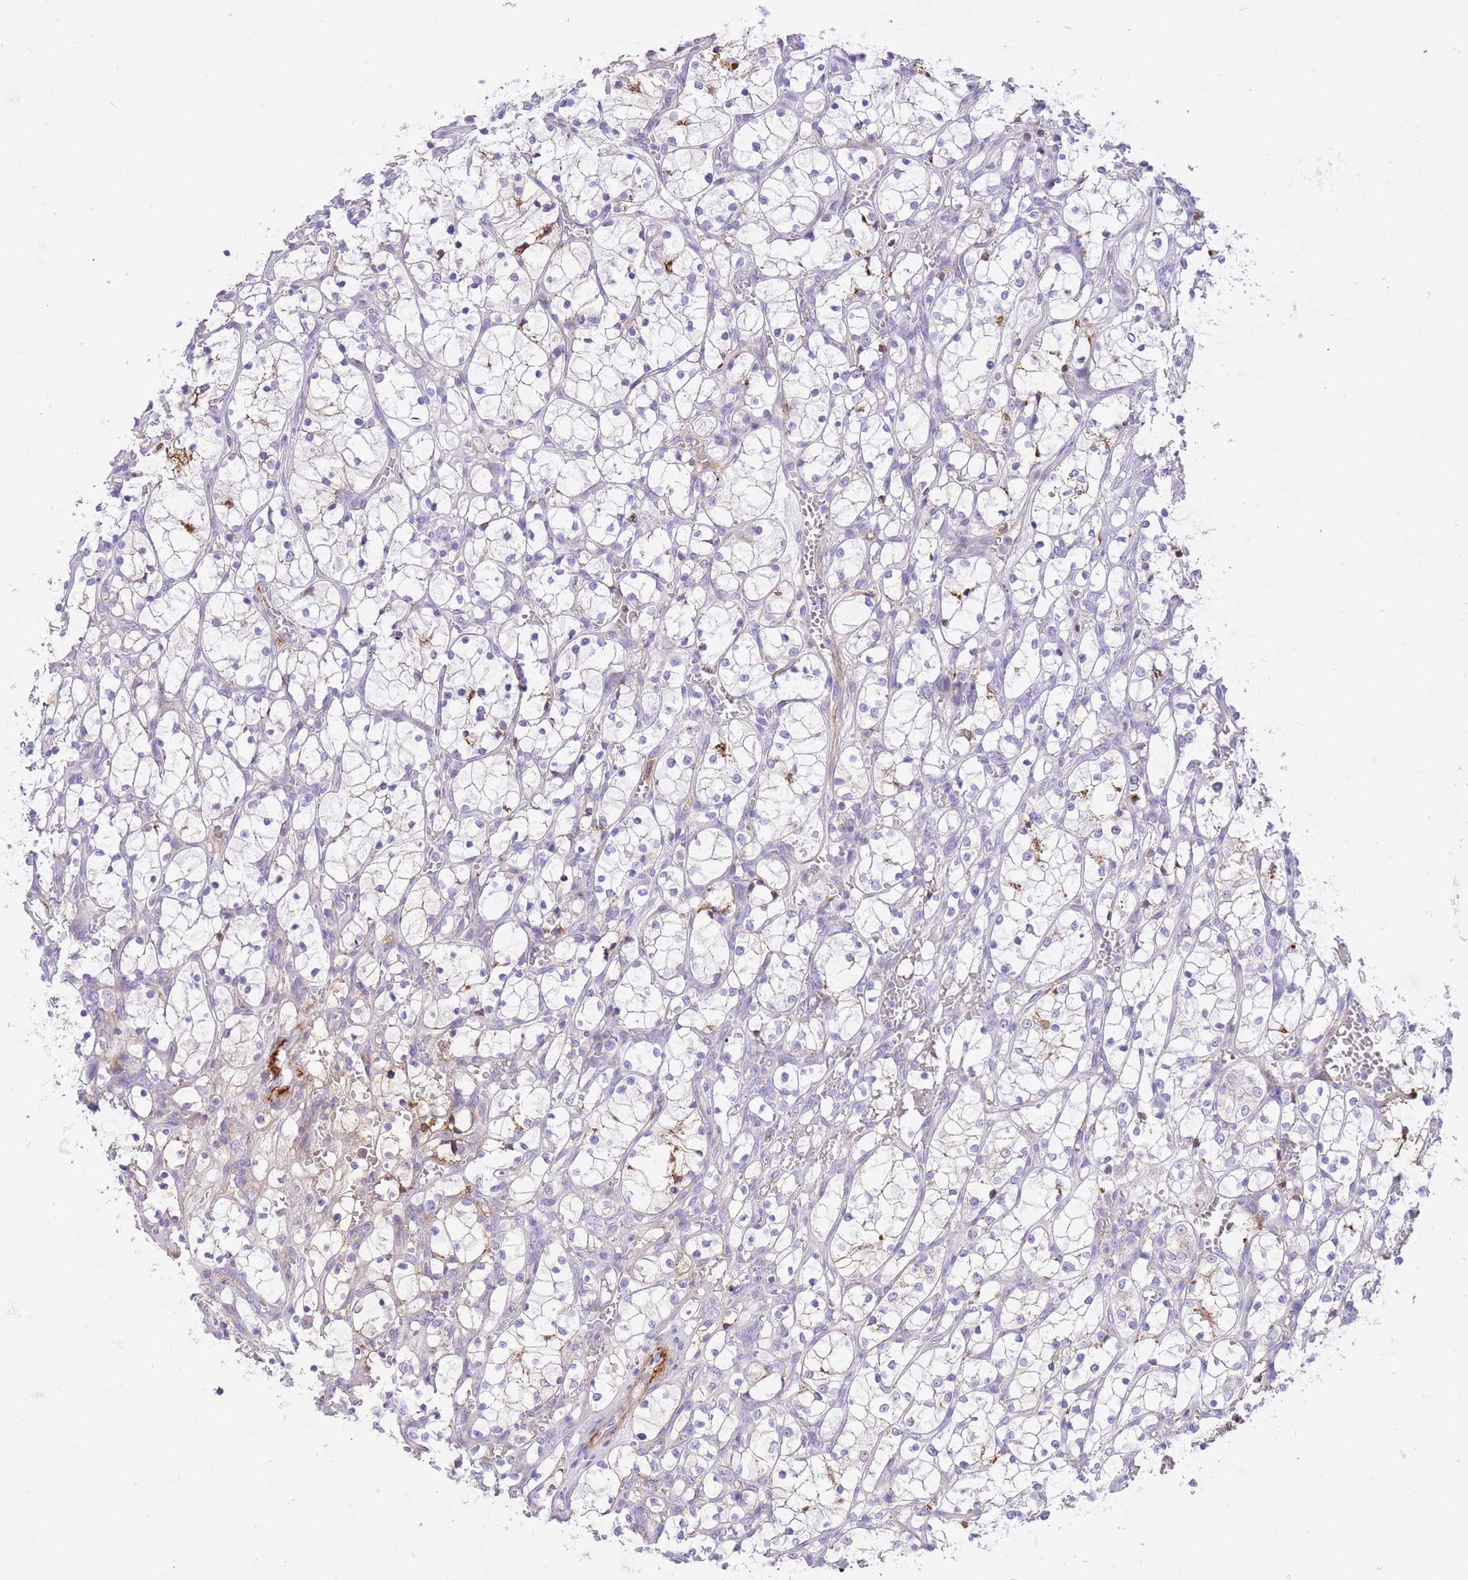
{"staining": {"intensity": "negative", "quantity": "none", "location": "none"}, "tissue": "renal cancer", "cell_type": "Tumor cells", "image_type": "cancer", "snomed": [{"axis": "morphology", "description": "Adenocarcinoma, NOS"}, {"axis": "topography", "description": "Kidney"}], "caption": "Tumor cells show no significant protein expression in renal cancer (adenocarcinoma).", "gene": "HRG", "patient": {"sex": "female", "age": 69}}